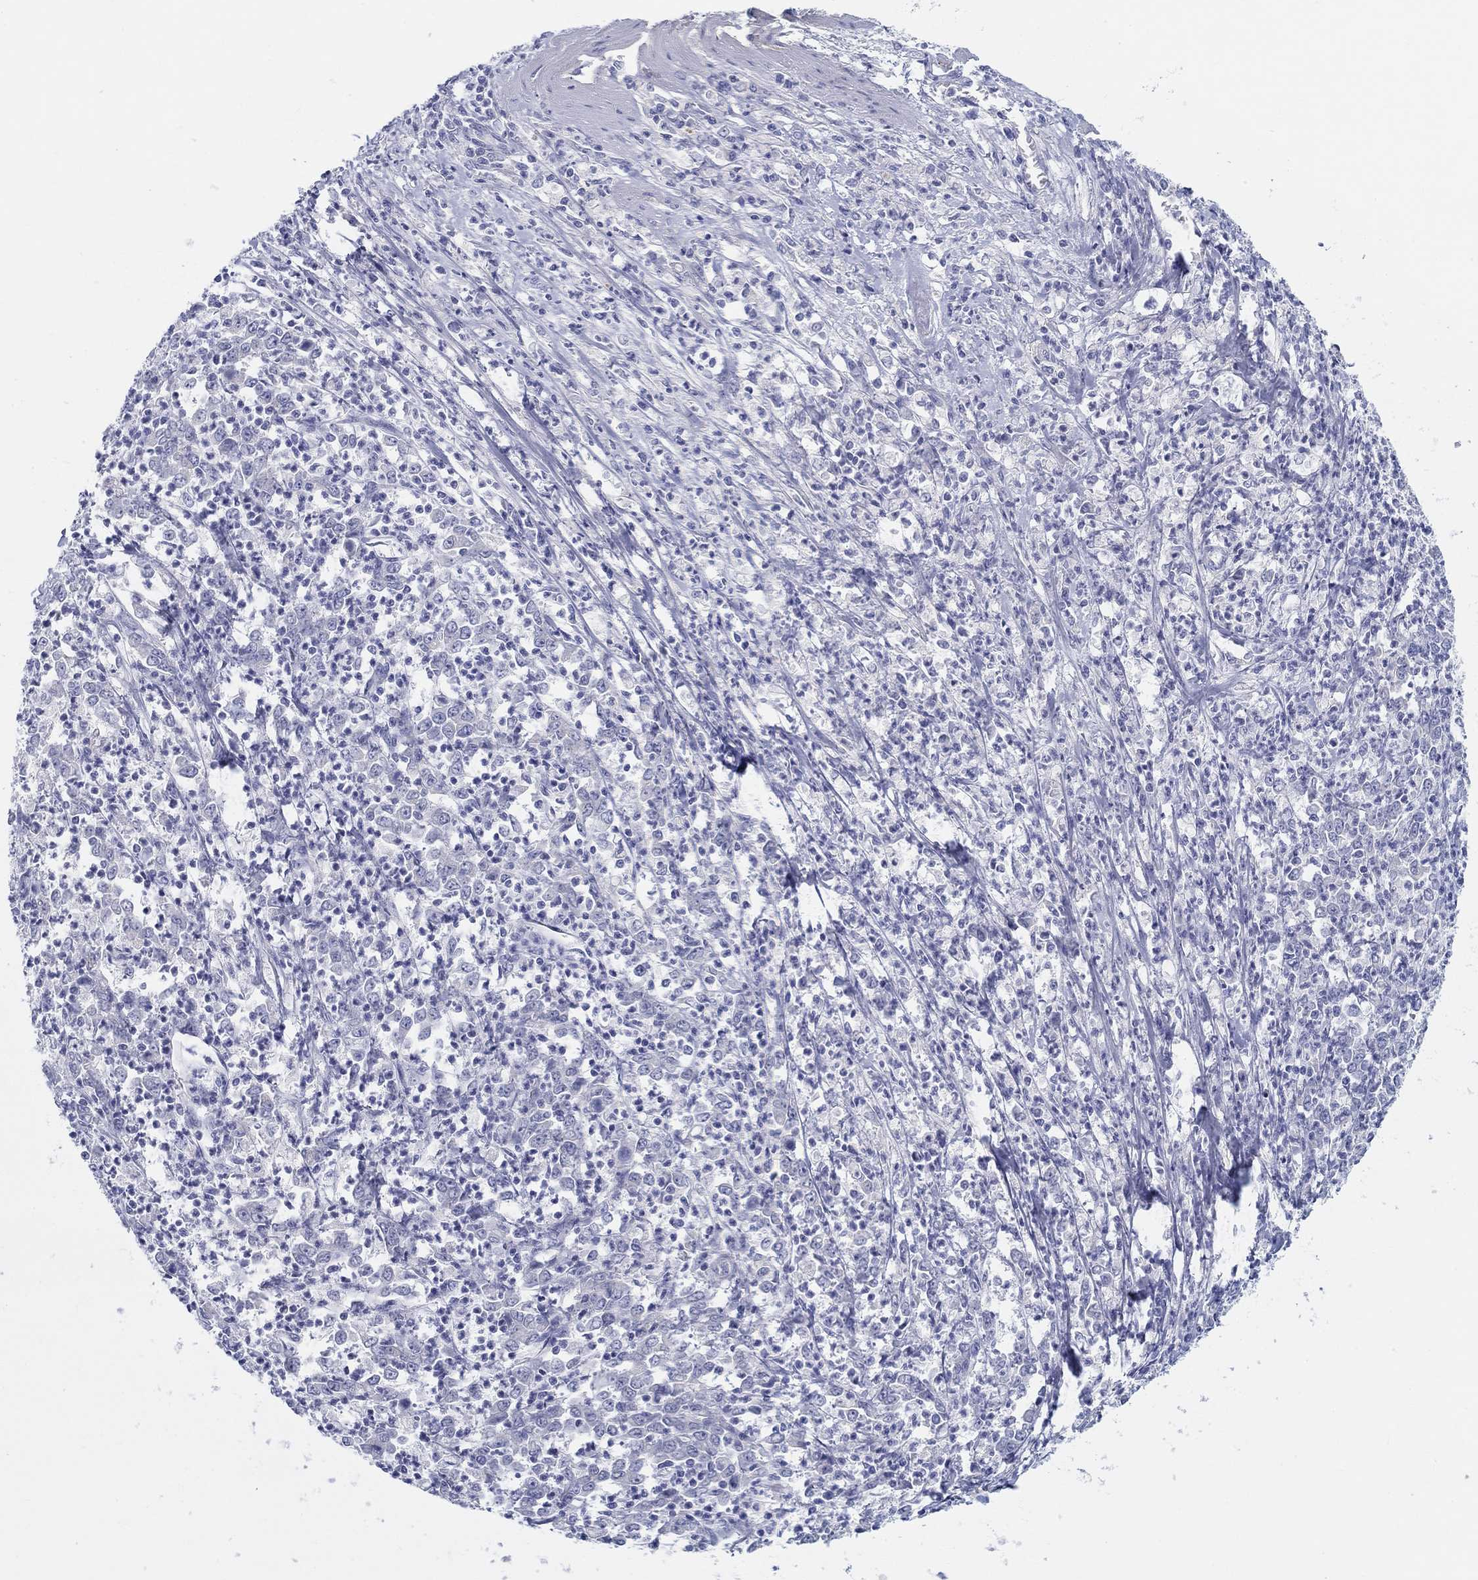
{"staining": {"intensity": "negative", "quantity": "none", "location": "none"}, "tissue": "stomach cancer", "cell_type": "Tumor cells", "image_type": "cancer", "snomed": [{"axis": "morphology", "description": "Adenocarcinoma, NOS"}, {"axis": "topography", "description": "Stomach, lower"}], "caption": "Immunohistochemical staining of human stomach adenocarcinoma reveals no significant expression in tumor cells. (DAB (3,3'-diaminobenzidine) immunohistochemistry (IHC) visualized using brightfield microscopy, high magnification).", "gene": "HAPLN4", "patient": {"sex": "female", "age": 71}}